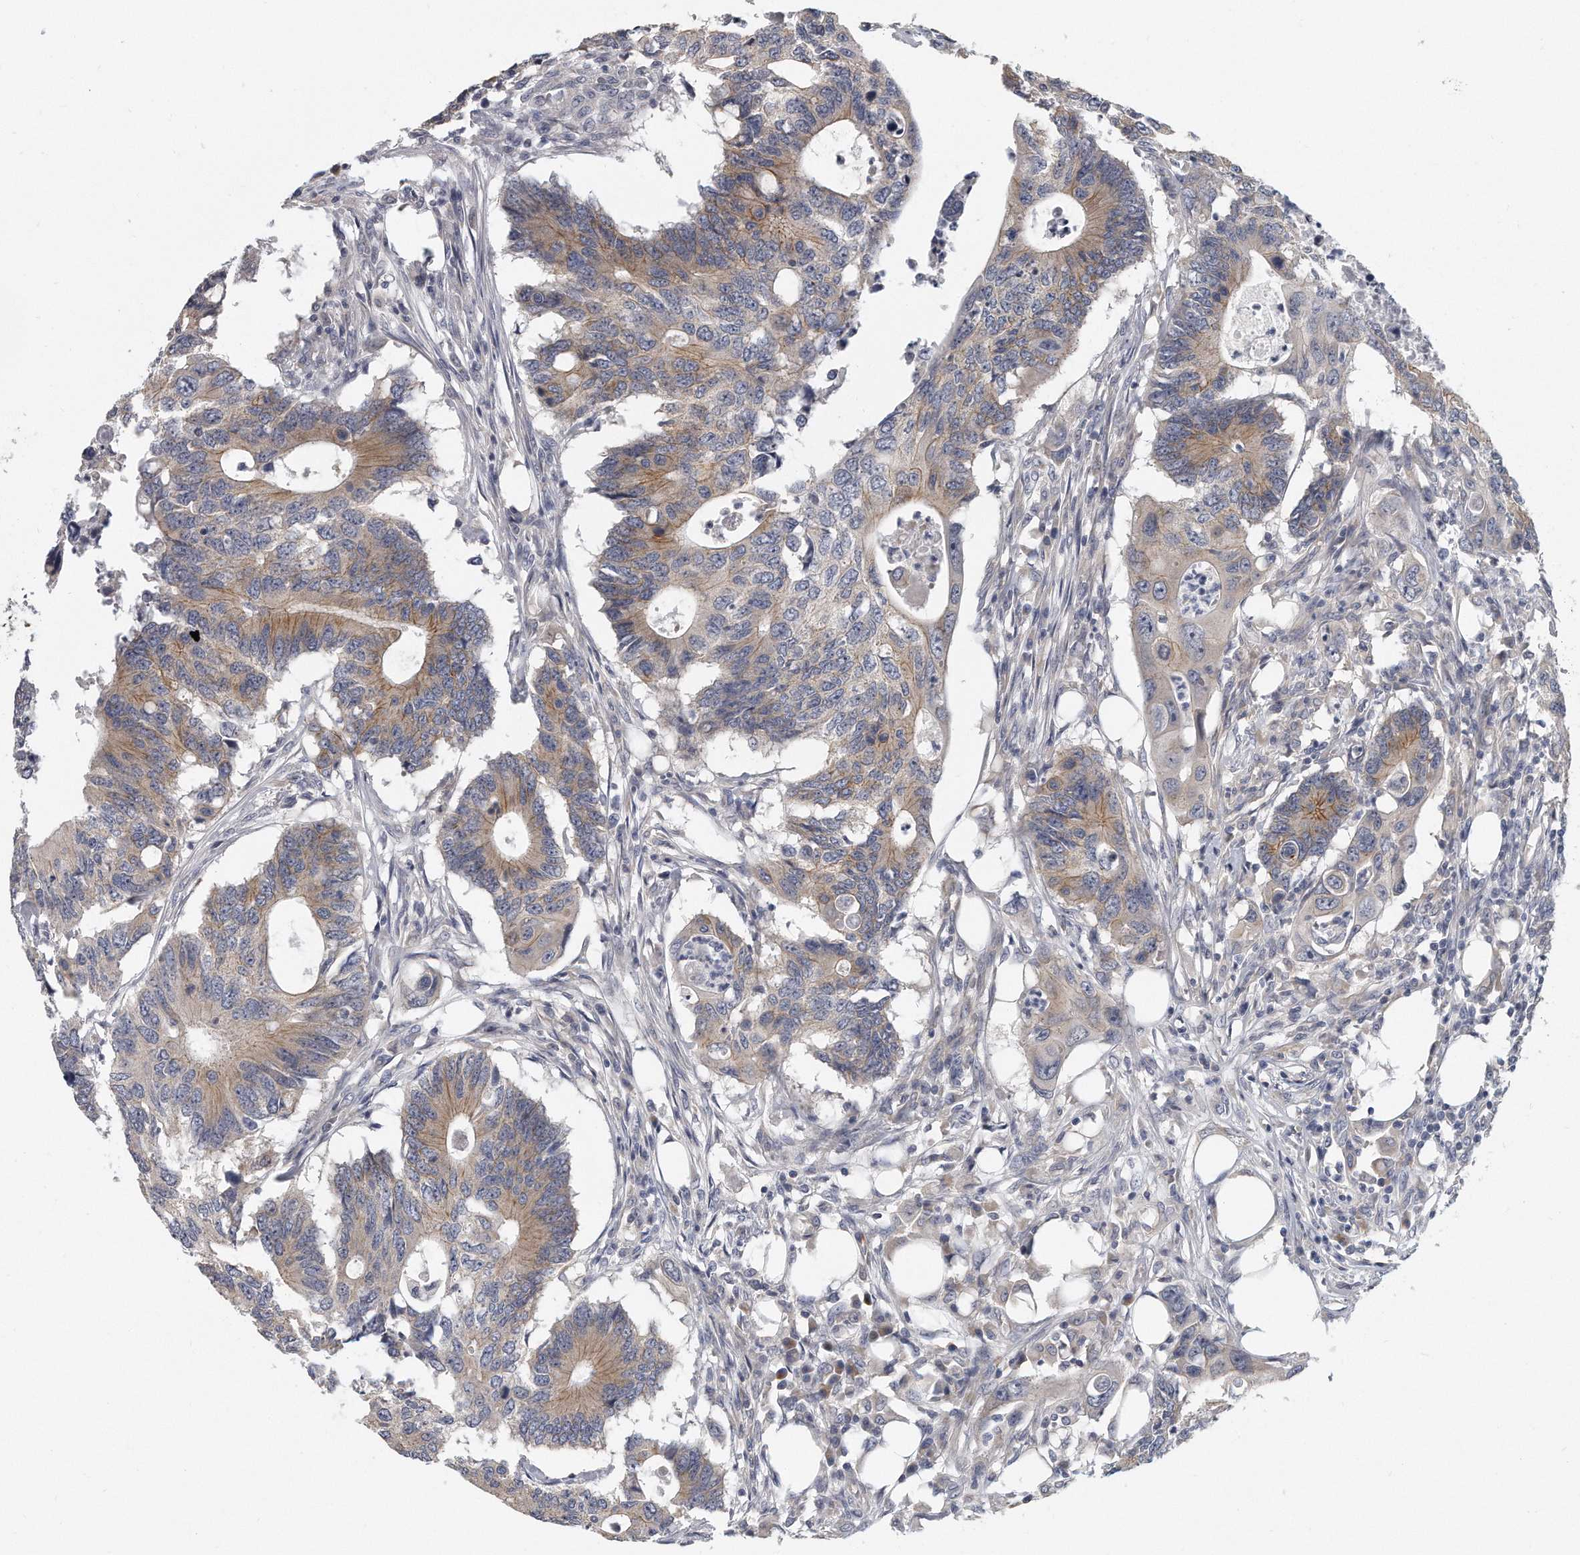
{"staining": {"intensity": "weak", "quantity": "25%-75%", "location": "cytoplasmic/membranous"}, "tissue": "colorectal cancer", "cell_type": "Tumor cells", "image_type": "cancer", "snomed": [{"axis": "morphology", "description": "Adenocarcinoma, NOS"}, {"axis": "topography", "description": "Colon"}], "caption": "Immunohistochemical staining of adenocarcinoma (colorectal) demonstrates low levels of weak cytoplasmic/membranous staining in about 25%-75% of tumor cells. The staining was performed using DAB to visualize the protein expression in brown, while the nuclei were stained in blue with hematoxylin (Magnification: 20x).", "gene": "PLEKHA6", "patient": {"sex": "male", "age": 71}}